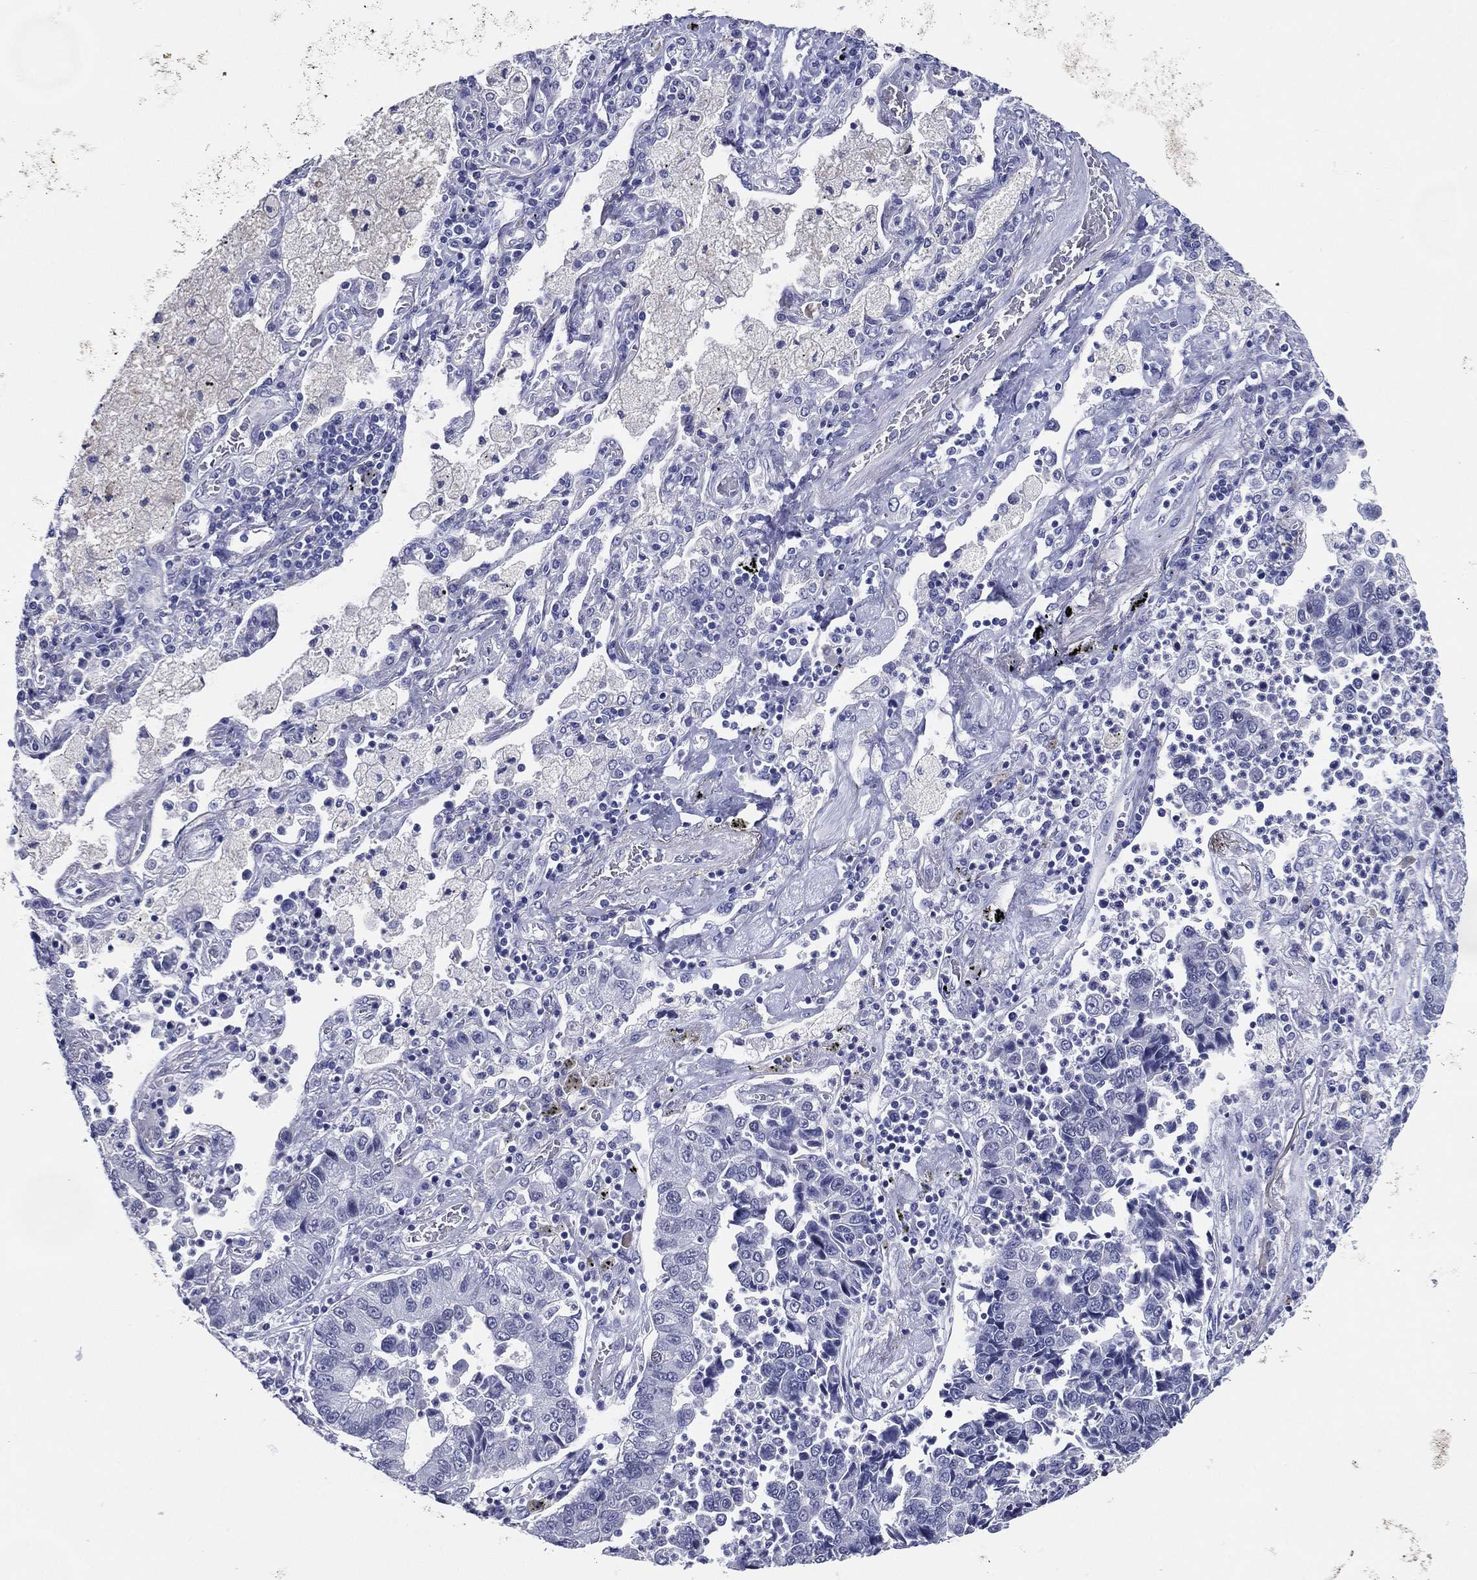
{"staining": {"intensity": "negative", "quantity": "none", "location": "none"}, "tissue": "lung cancer", "cell_type": "Tumor cells", "image_type": "cancer", "snomed": [{"axis": "morphology", "description": "Adenocarcinoma, NOS"}, {"axis": "topography", "description": "Lung"}], "caption": "There is no significant staining in tumor cells of adenocarcinoma (lung).", "gene": "TFAP2A", "patient": {"sex": "female", "age": 57}}